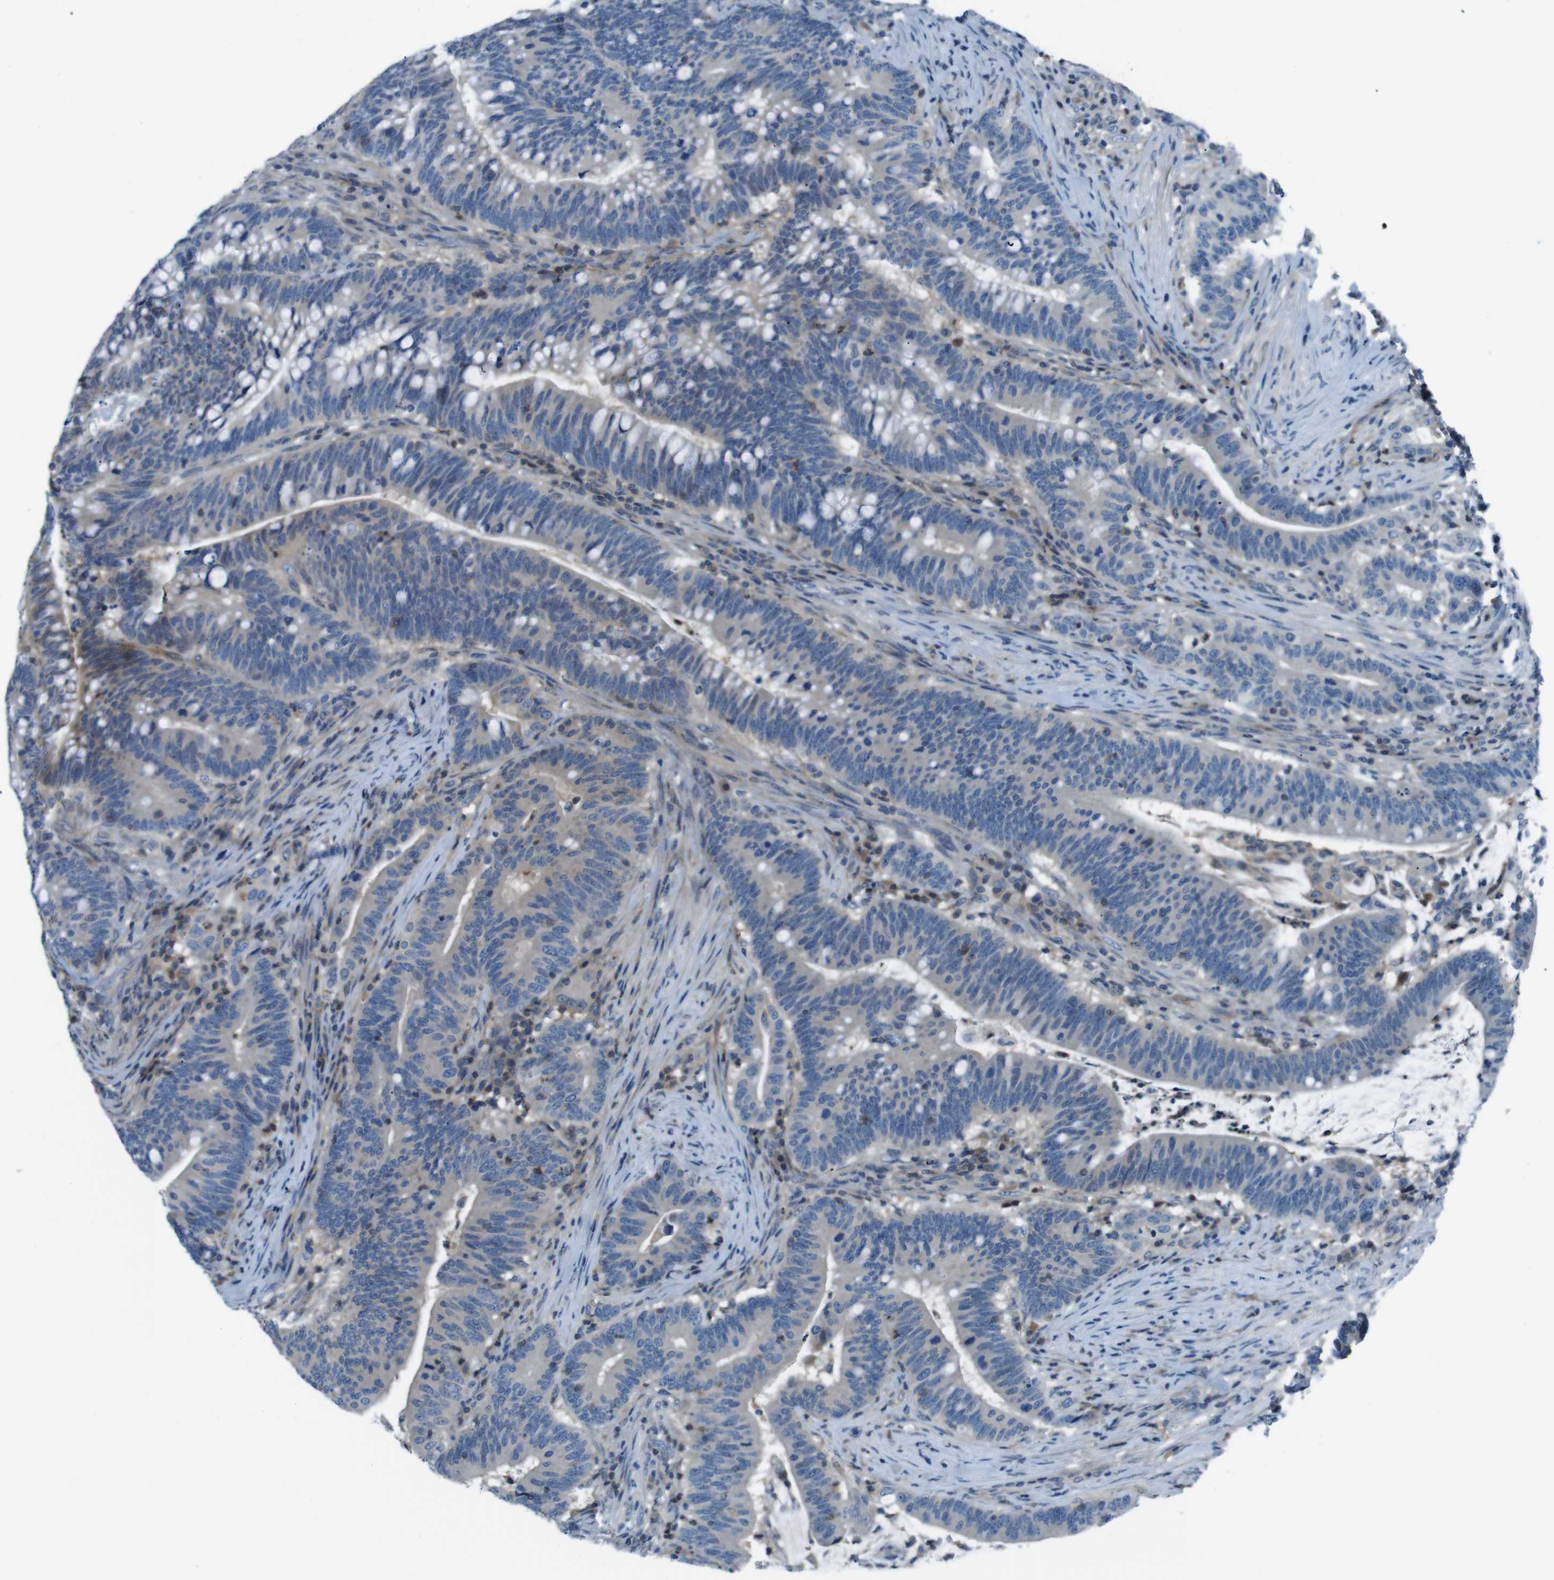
{"staining": {"intensity": "negative", "quantity": "none", "location": "none"}, "tissue": "colorectal cancer", "cell_type": "Tumor cells", "image_type": "cancer", "snomed": [{"axis": "morphology", "description": "Normal tissue, NOS"}, {"axis": "morphology", "description": "Adenocarcinoma, NOS"}, {"axis": "topography", "description": "Colon"}], "caption": "Tumor cells show no significant expression in colorectal adenocarcinoma.", "gene": "NANOS2", "patient": {"sex": "female", "age": 66}}